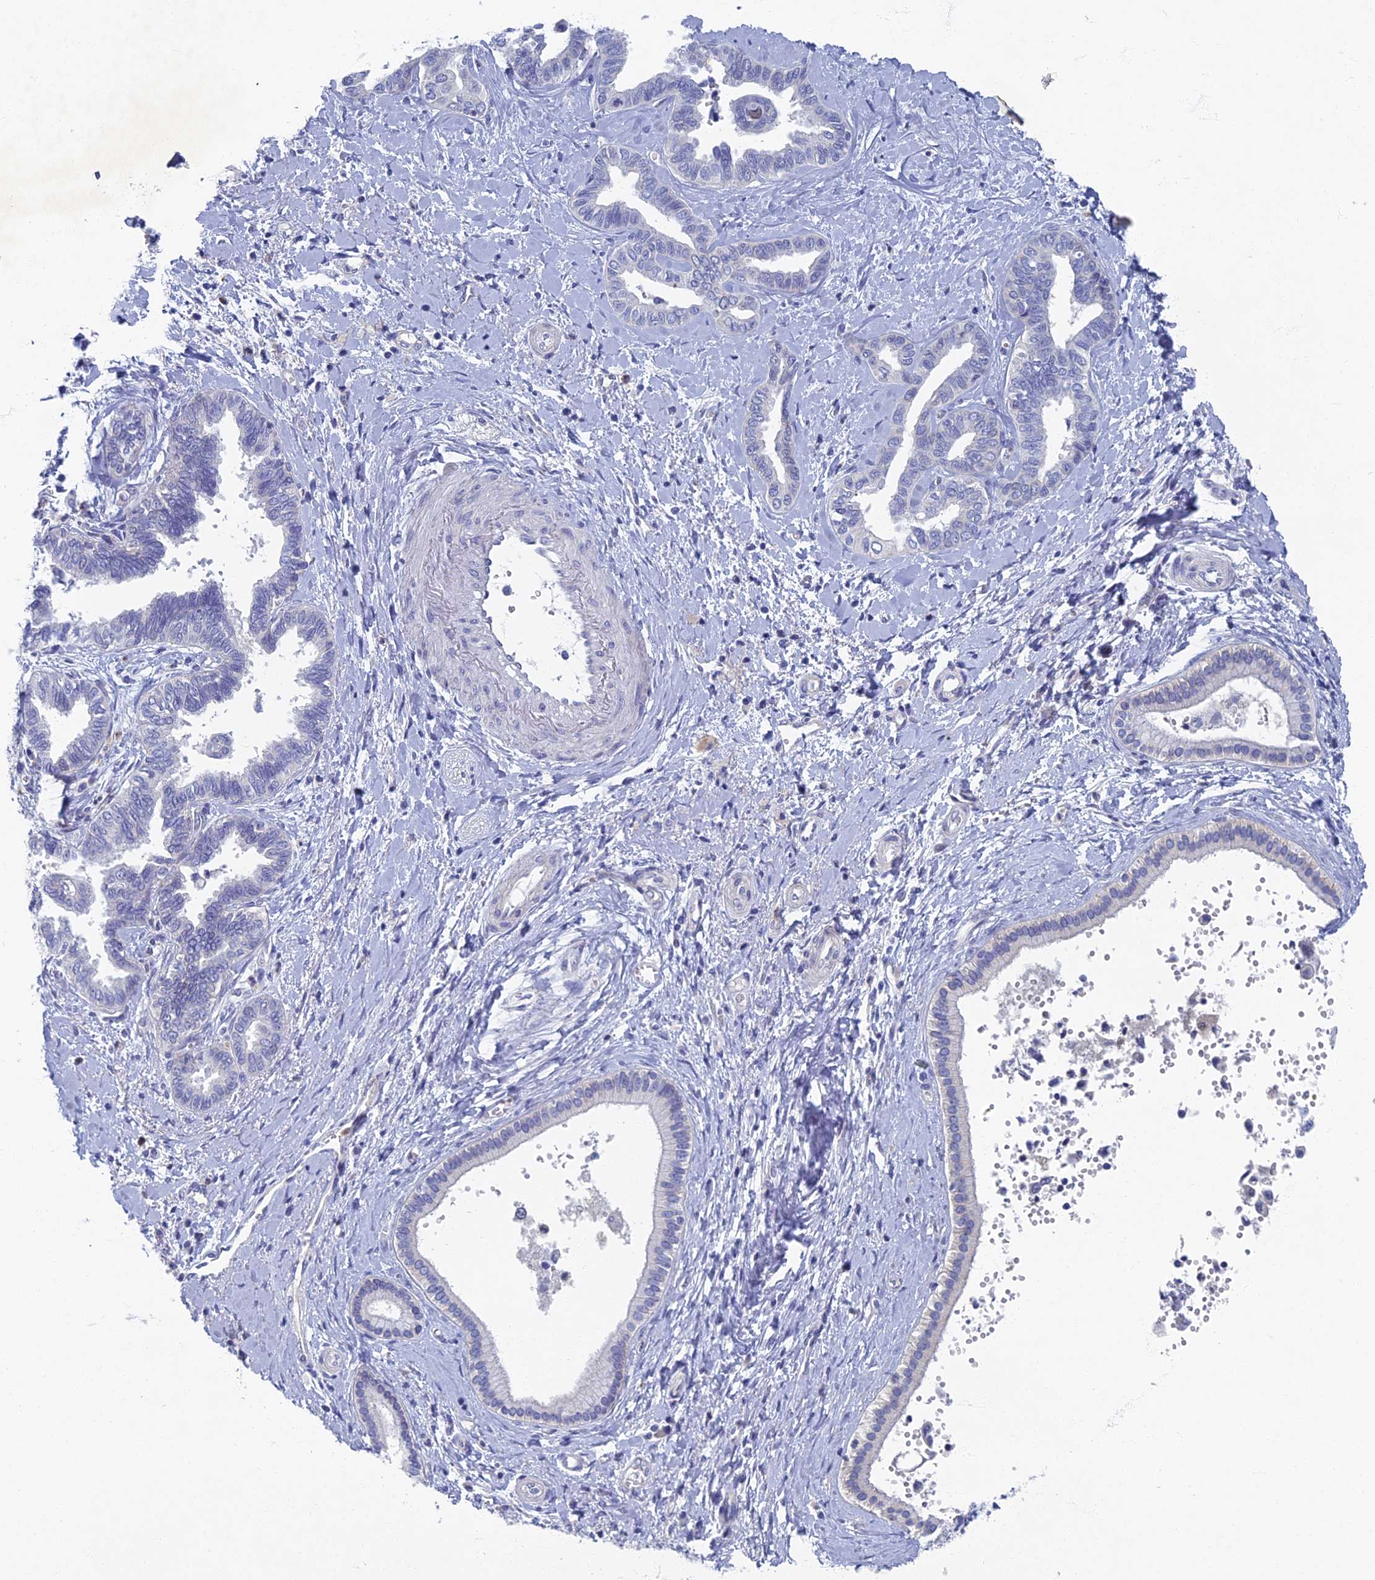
{"staining": {"intensity": "negative", "quantity": "none", "location": "none"}, "tissue": "liver cancer", "cell_type": "Tumor cells", "image_type": "cancer", "snomed": [{"axis": "morphology", "description": "Cholangiocarcinoma"}, {"axis": "topography", "description": "Liver"}], "caption": "An IHC image of liver cancer (cholangiocarcinoma) is shown. There is no staining in tumor cells of liver cancer (cholangiocarcinoma).", "gene": "SPIN4", "patient": {"sex": "female", "age": 77}}